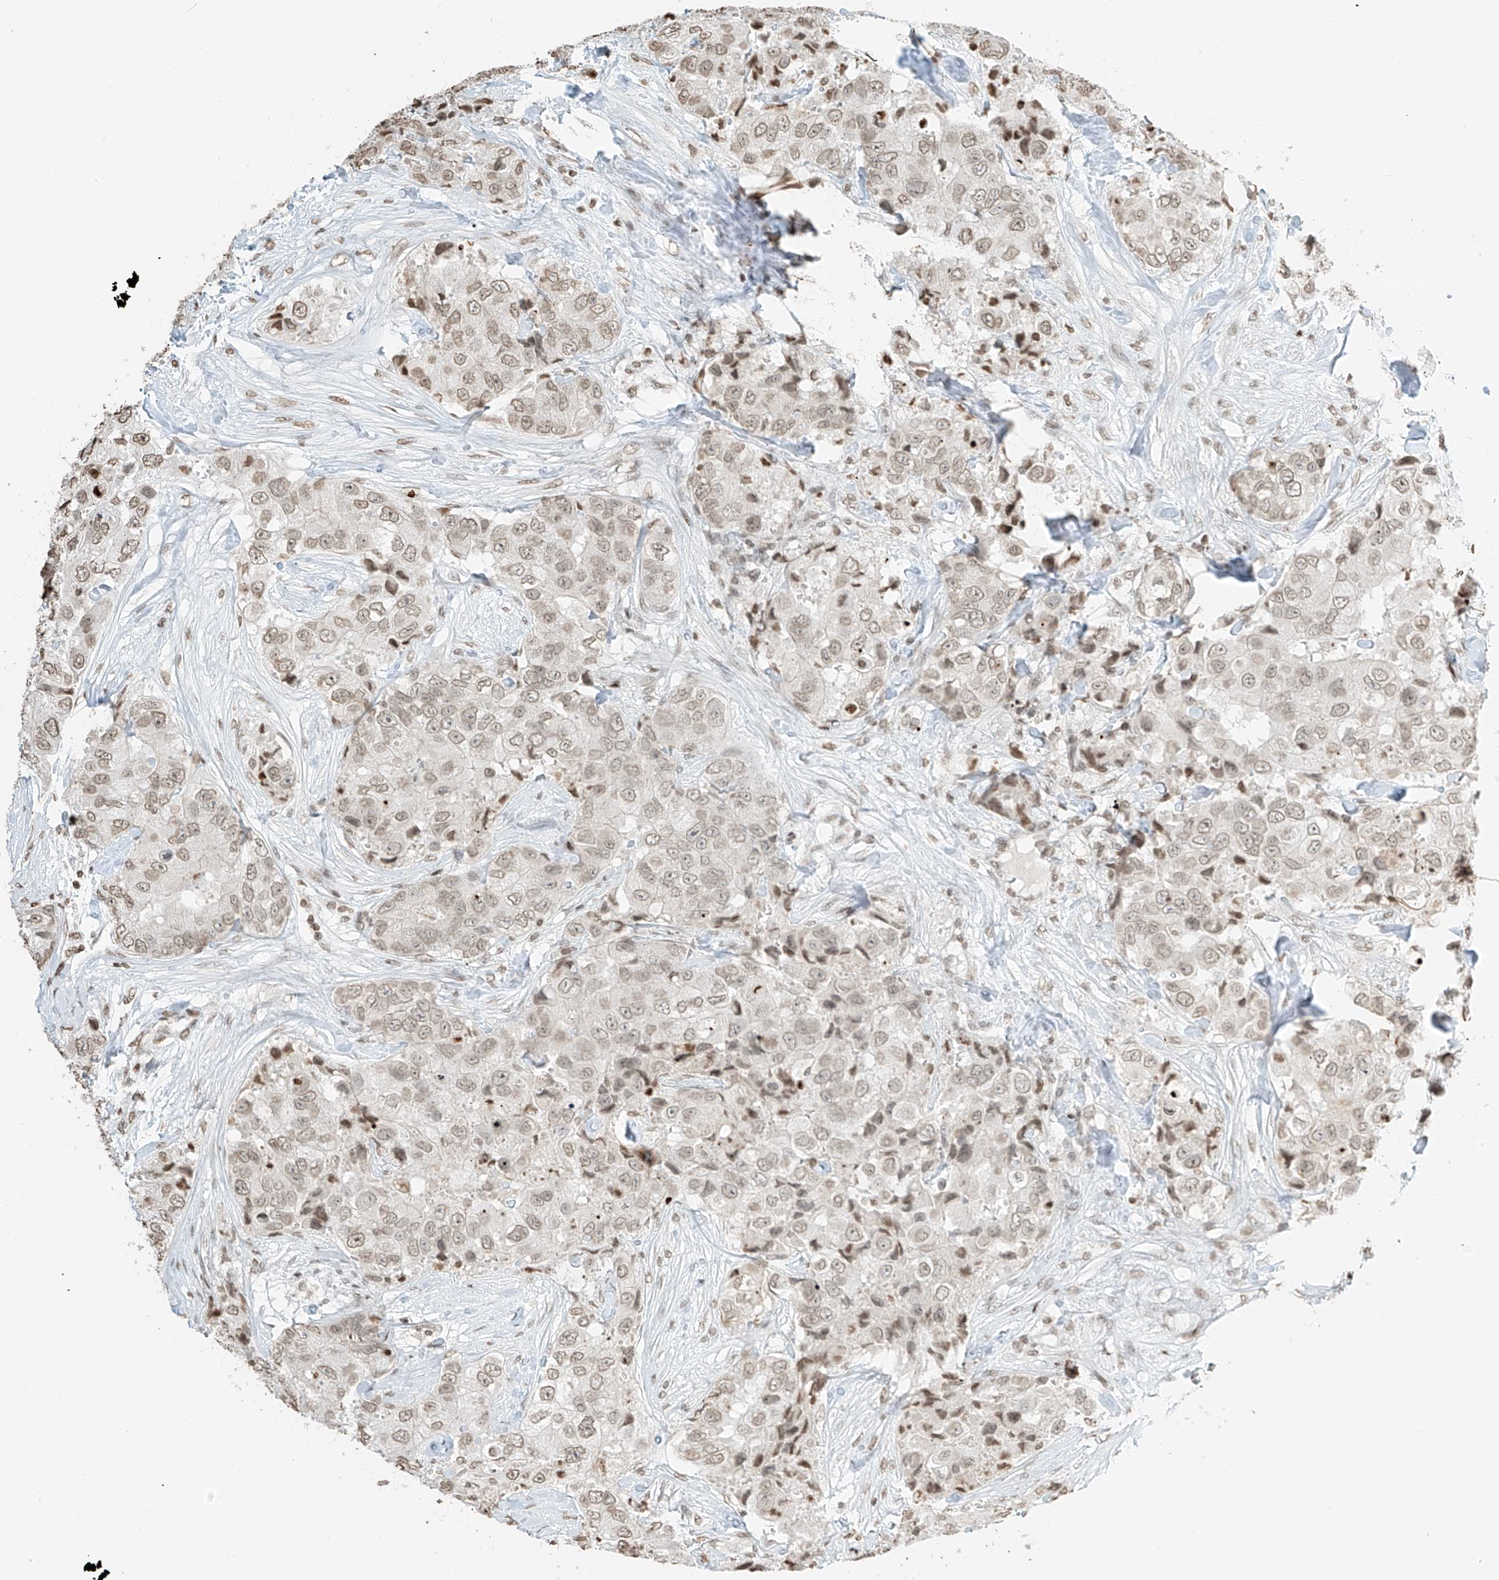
{"staining": {"intensity": "weak", "quantity": ">75%", "location": "nuclear"}, "tissue": "breast cancer", "cell_type": "Tumor cells", "image_type": "cancer", "snomed": [{"axis": "morphology", "description": "Duct carcinoma"}, {"axis": "topography", "description": "Breast"}], "caption": "Immunohistochemistry (IHC) image of breast intraductal carcinoma stained for a protein (brown), which reveals low levels of weak nuclear positivity in approximately >75% of tumor cells.", "gene": "C17orf58", "patient": {"sex": "female", "age": 62}}